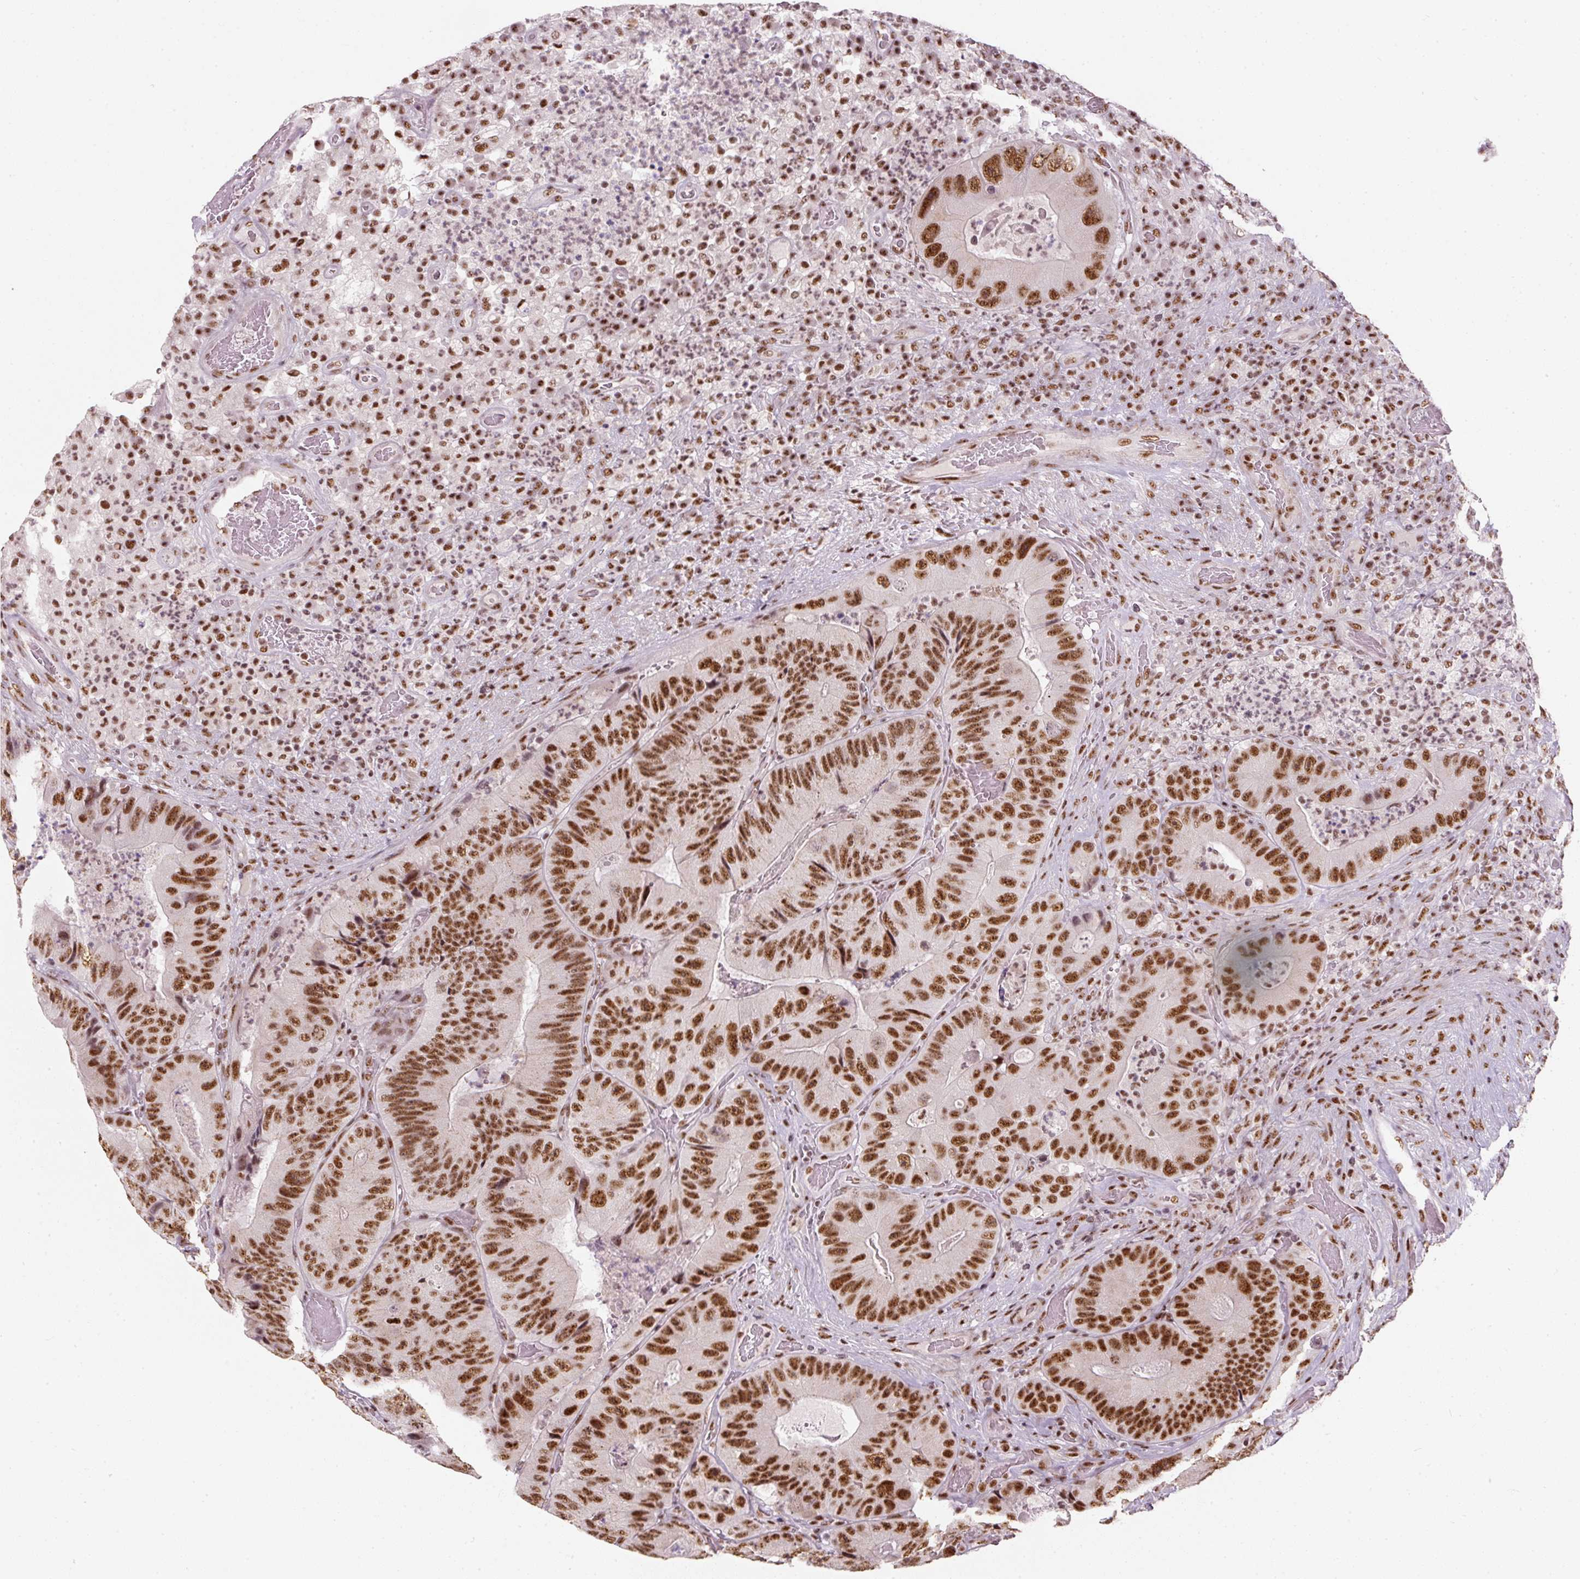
{"staining": {"intensity": "strong", "quantity": ">75%", "location": "nuclear"}, "tissue": "colorectal cancer", "cell_type": "Tumor cells", "image_type": "cancer", "snomed": [{"axis": "morphology", "description": "Adenocarcinoma, NOS"}, {"axis": "topography", "description": "Colon"}], "caption": "Immunohistochemistry (DAB (3,3'-diaminobenzidine)) staining of colorectal adenocarcinoma displays strong nuclear protein staining in about >75% of tumor cells.", "gene": "U2AF2", "patient": {"sex": "female", "age": 86}}